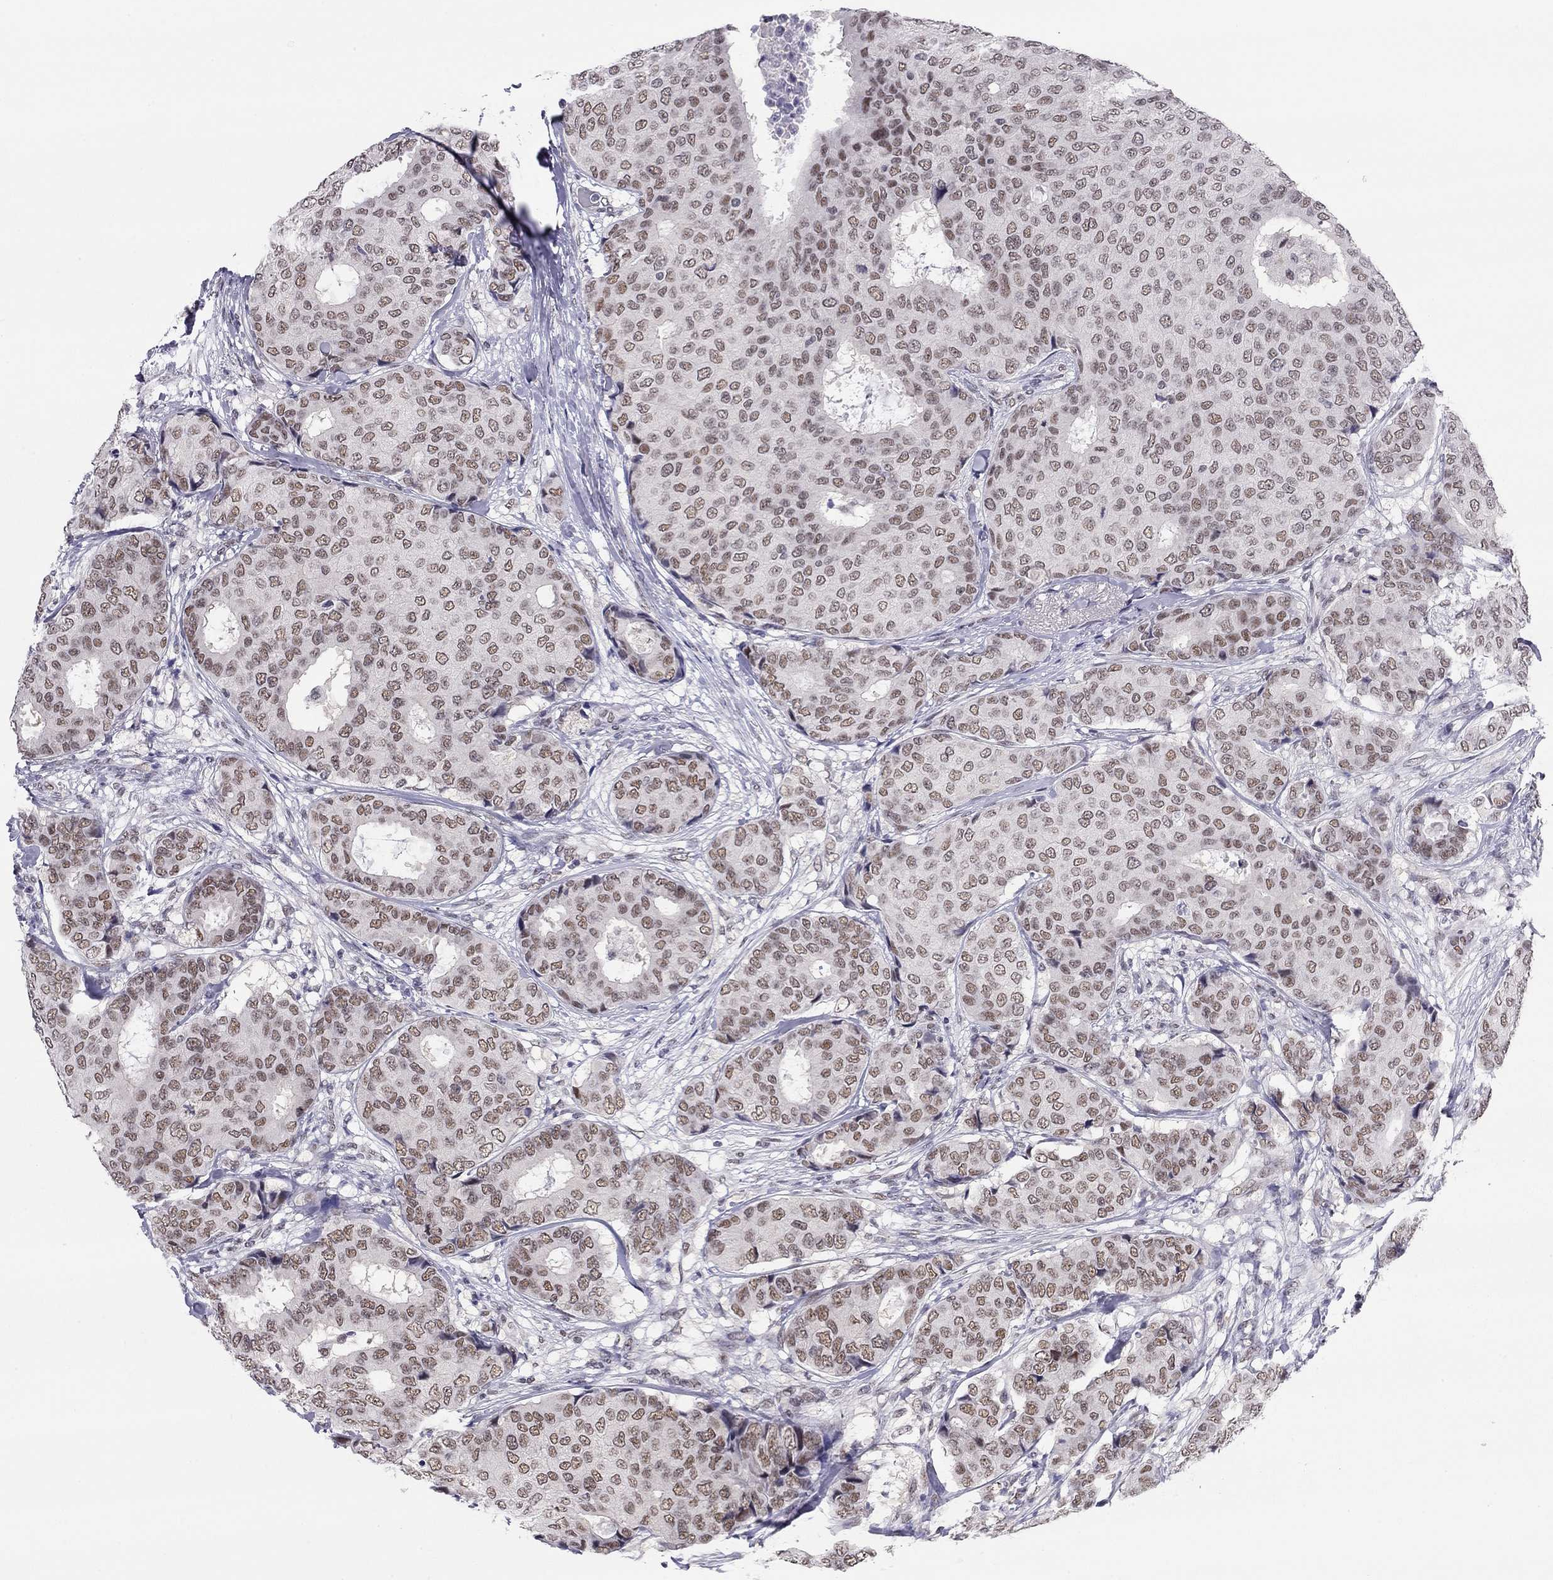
{"staining": {"intensity": "moderate", "quantity": "25%-75%", "location": "nuclear"}, "tissue": "breast cancer", "cell_type": "Tumor cells", "image_type": "cancer", "snomed": [{"axis": "morphology", "description": "Duct carcinoma"}, {"axis": "topography", "description": "Breast"}], "caption": "Breast cancer stained with immunohistochemistry (IHC) shows moderate nuclear expression in approximately 25%-75% of tumor cells. (DAB IHC with brightfield microscopy, high magnification).", "gene": "DOT1L", "patient": {"sex": "female", "age": 75}}